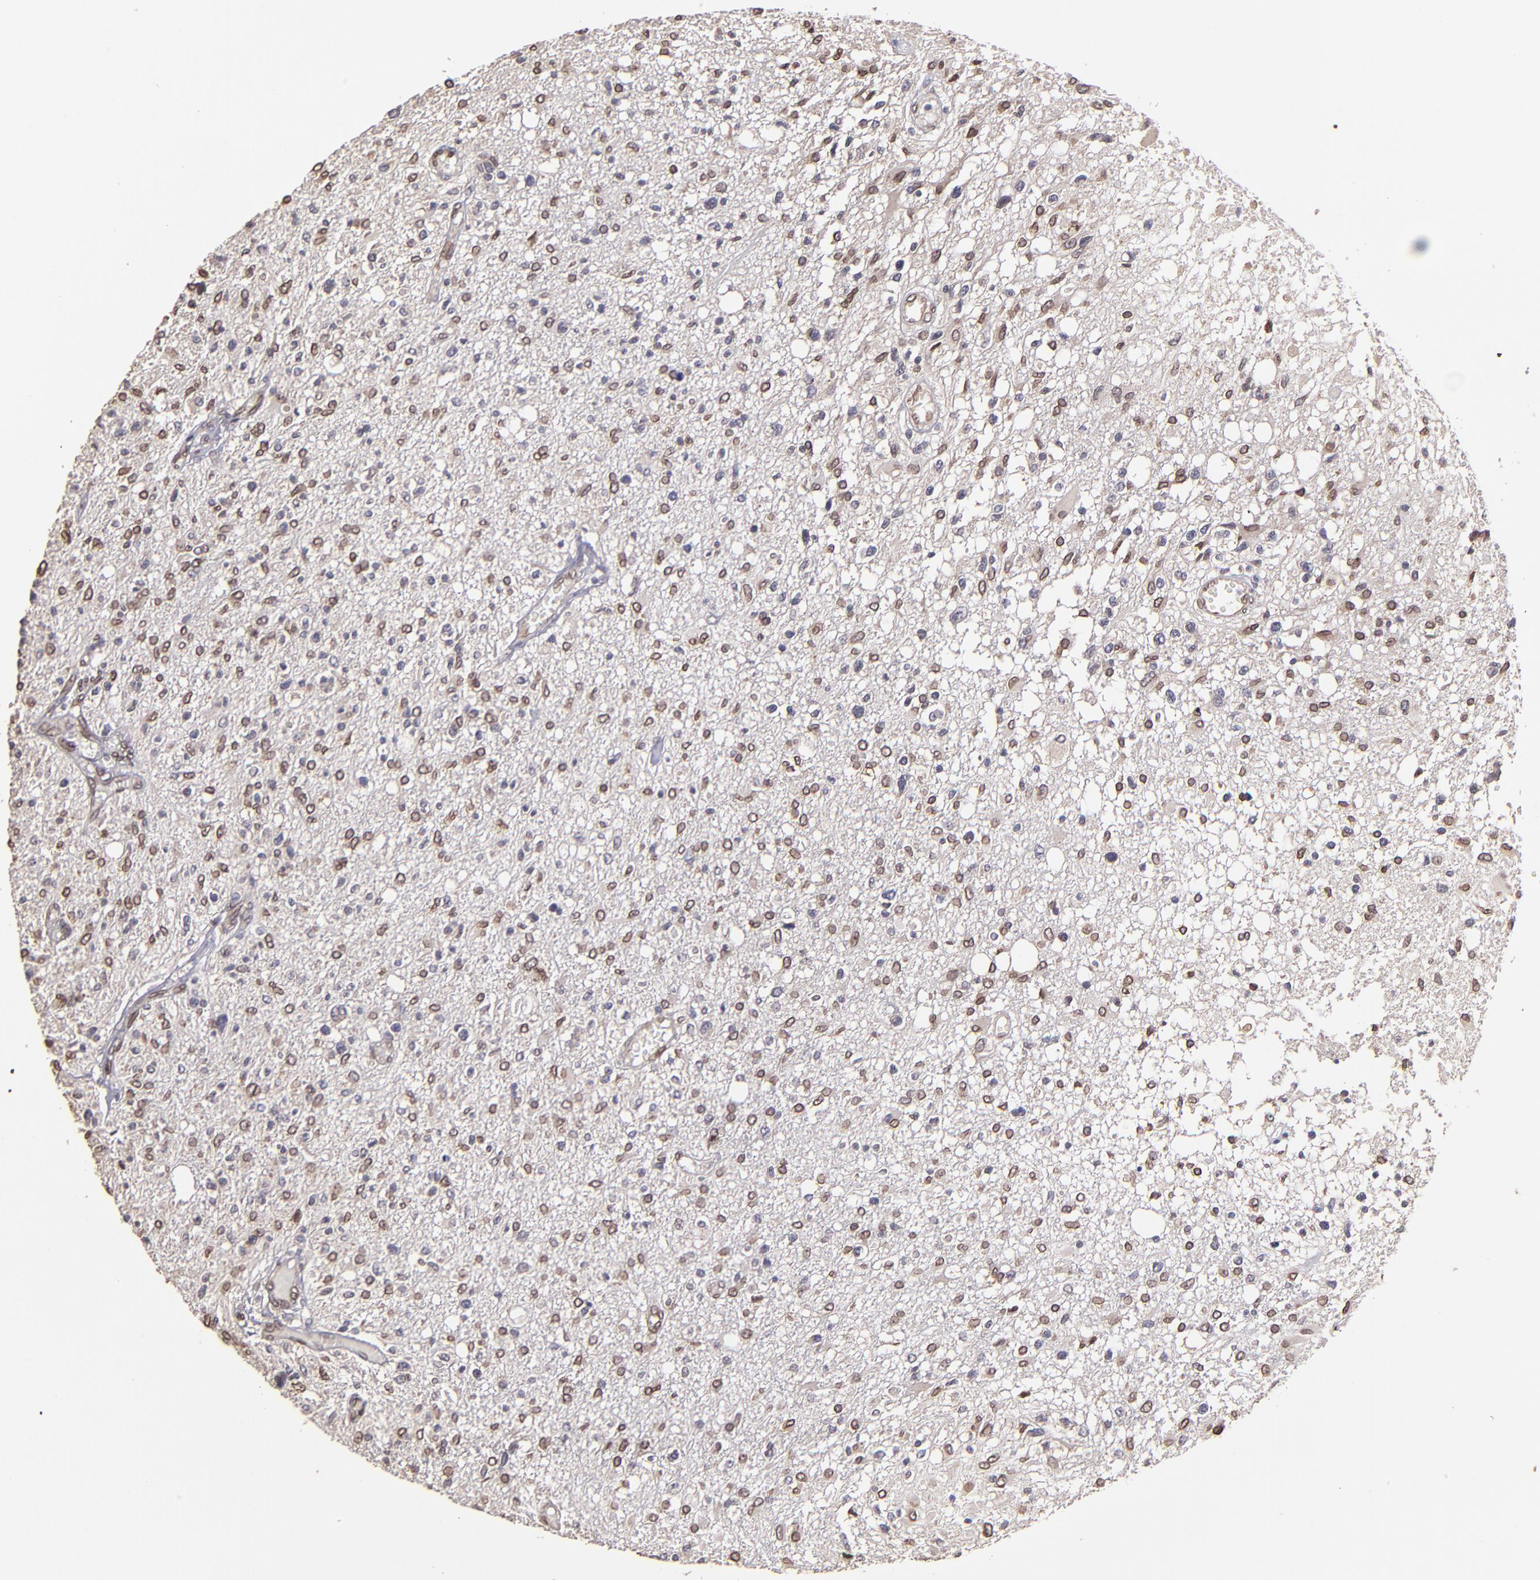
{"staining": {"intensity": "moderate", "quantity": ">75%", "location": "cytoplasmic/membranous,nuclear"}, "tissue": "glioma", "cell_type": "Tumor cells", "image_type": "cancer", "snomed": [{"axis": "morphology", "description": "Glioma, malignant, High grade"}, {"axis": "topography", "description": "Cerebral cortex"}], "caption": "Malignant glioma (high-grade) stained with a protein marker demonstrates moderate staining in tumor cells.", "gene": "PUM3", "patient": {"sex": "male", "age": 76}}